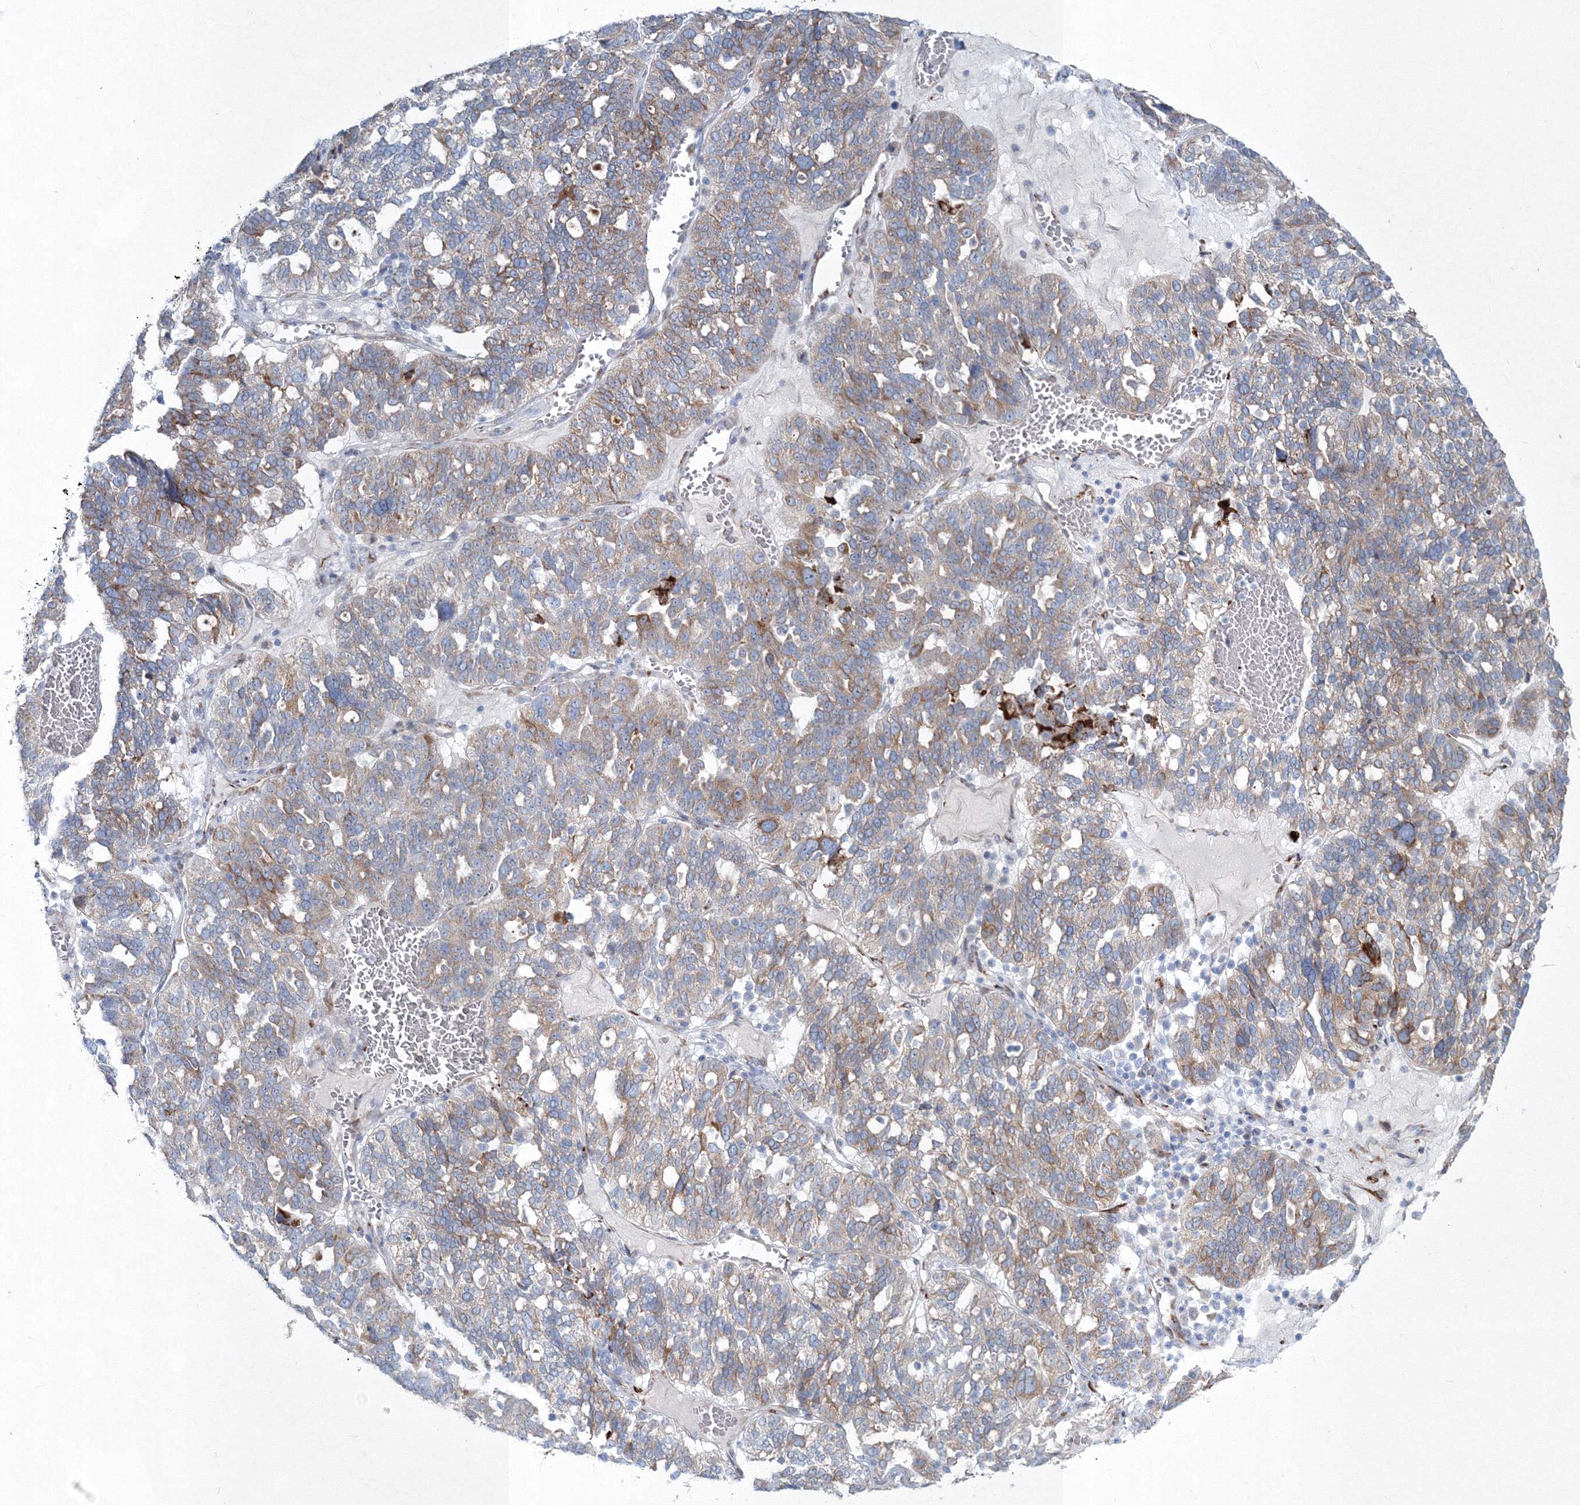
{"staining": {"intensity": "moderate", "quantity": "<25%", "location": "cytoplasmic/membranous"}, "tissue": "ovarian cancer", "cell_type": "Tumor cells", "image_type": "cancer", "snomed": [{"axis": "morphology", "description": "Cystadenocarcinoma, serous, NOS"}, {"axis": "topography", "description": "Ovary"}], "caption": "Protein staining demonstrates moderate cytoplasmic/membranous expression in about <25% of tumor cells in ovarian serous cystadenocarcinoma. (DAB (3,3'-diaminobenzidine) IHC, brown staining for protein, blue staining for nuclei).", "gene": "RCN1", "patient": {"sex": "female", "age": 59}}